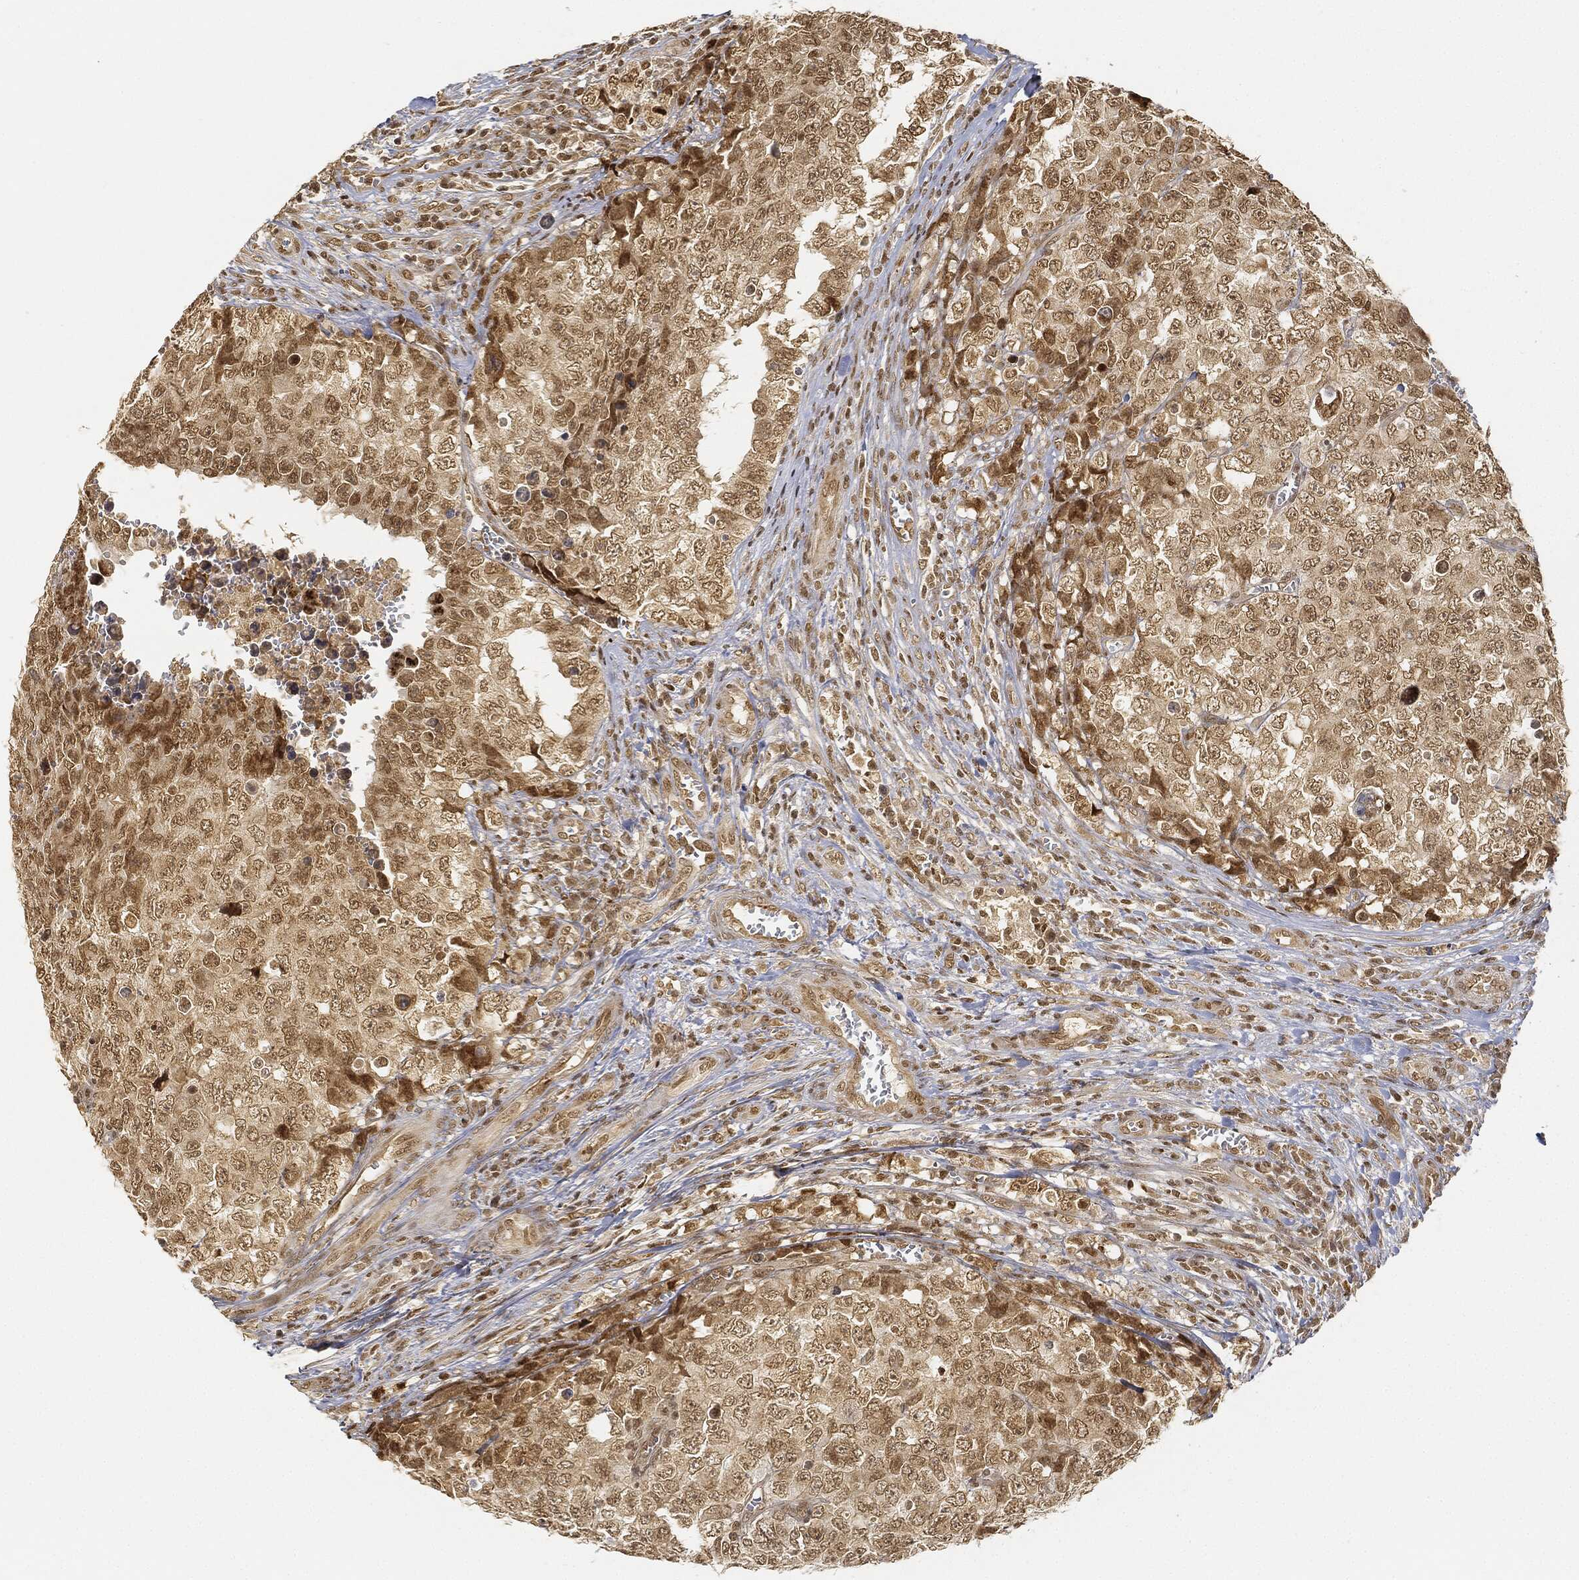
{"staining": {"intensity": "moderate", "quantity": "25%-75%", "location": "cytoplasmic/membranous,nuclear"}, "tissue": "testis cancer", "cell_type": "Tumor cells", "image_type": "cancer", "snomed": [{"axis": "morphology", "description": "Carcinoma, Embryonal, NOS"}, {"axis": "topography", "description": "Testis"}], "caption": "Human embryonal carcinoma (testis) stained for a protein (brown) demonstrates moderate cytoplasmic/membranous and nuclear positive staining in approximately 25%-75% of tumor cells.", "gene": "CIB1", "patient": {"sex": "male", "age": 23}}